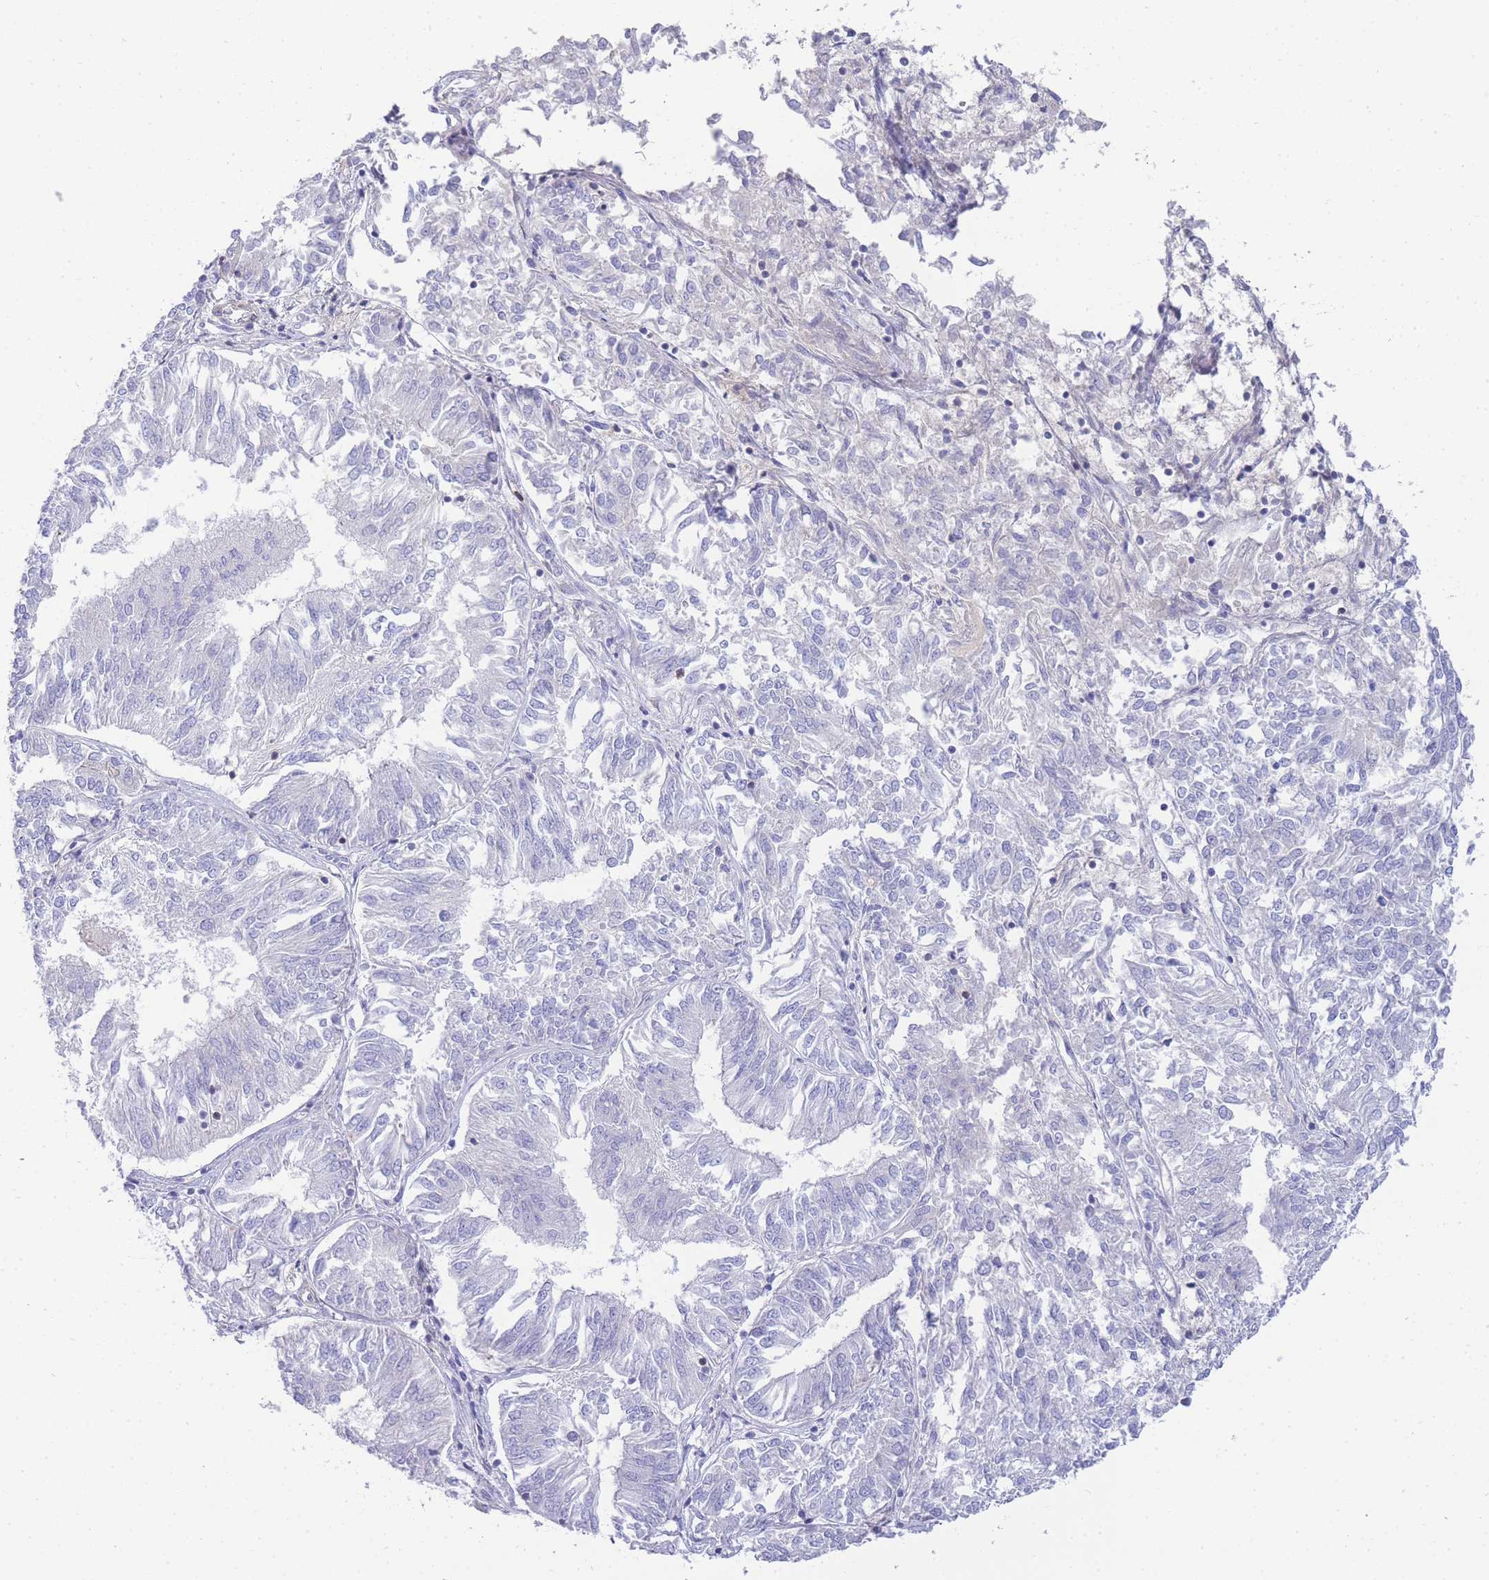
{"staining": {"intensity": "negative", "quantity": "none", "location": "none"}, "tissue": "endometrial cancer", "cell_type": "Tumor cells", "image_type": "cancer", "snomed": [{"axis": "morphology", "description": "Adenocarcinoma, NOS"}, {"axis": "topography", "description": "Endometrium"}], "caption": "DAB immunohistochemical staining of endometrial cancer demonstrates no significant staining in tumor cells.", "gene": "FBN3", "patient": {"sex": "female", "age": 58}}